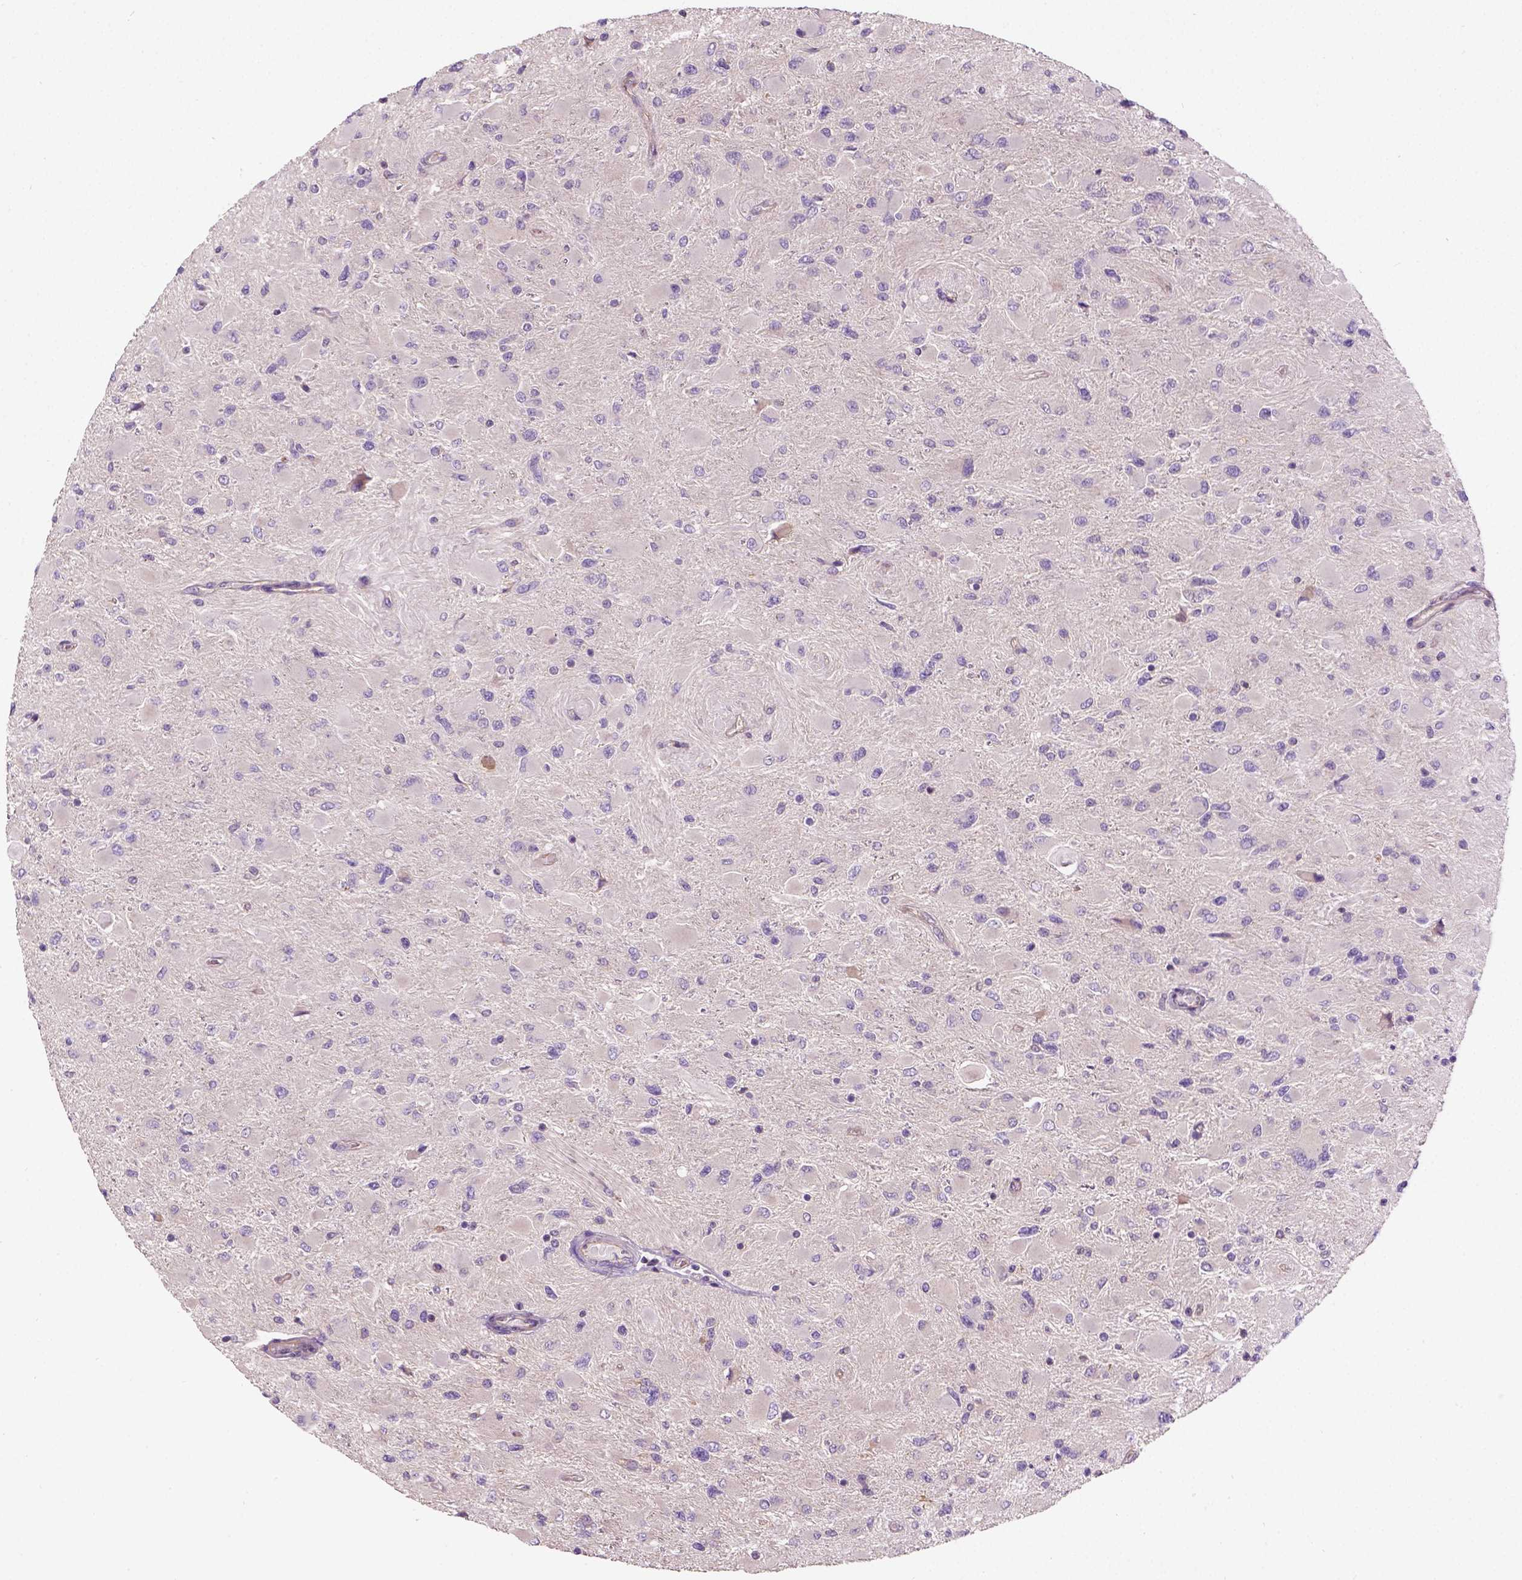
{"staining": {"intensity": "weak", "quantity": "25%-75%", "location": "cytoplasmic/membranous"}, "tissue": "glioma", "cell_type": "Tumor cells", "image_type": "cancer", "snomed": [{"axis": "morphology", "description": "Glioma, malignant, High grade"}, {"axis": "topography", "description": "Cerebral cortex"}], "caption": "Weak cytoplasmic/membranous expression for a protein is present in approximately 25%-75% of tumor cells of malignant glioma (high-grade) using IHC.", "gene": "CRACR2A", "patient": {"sex": "female", "age": 36}}